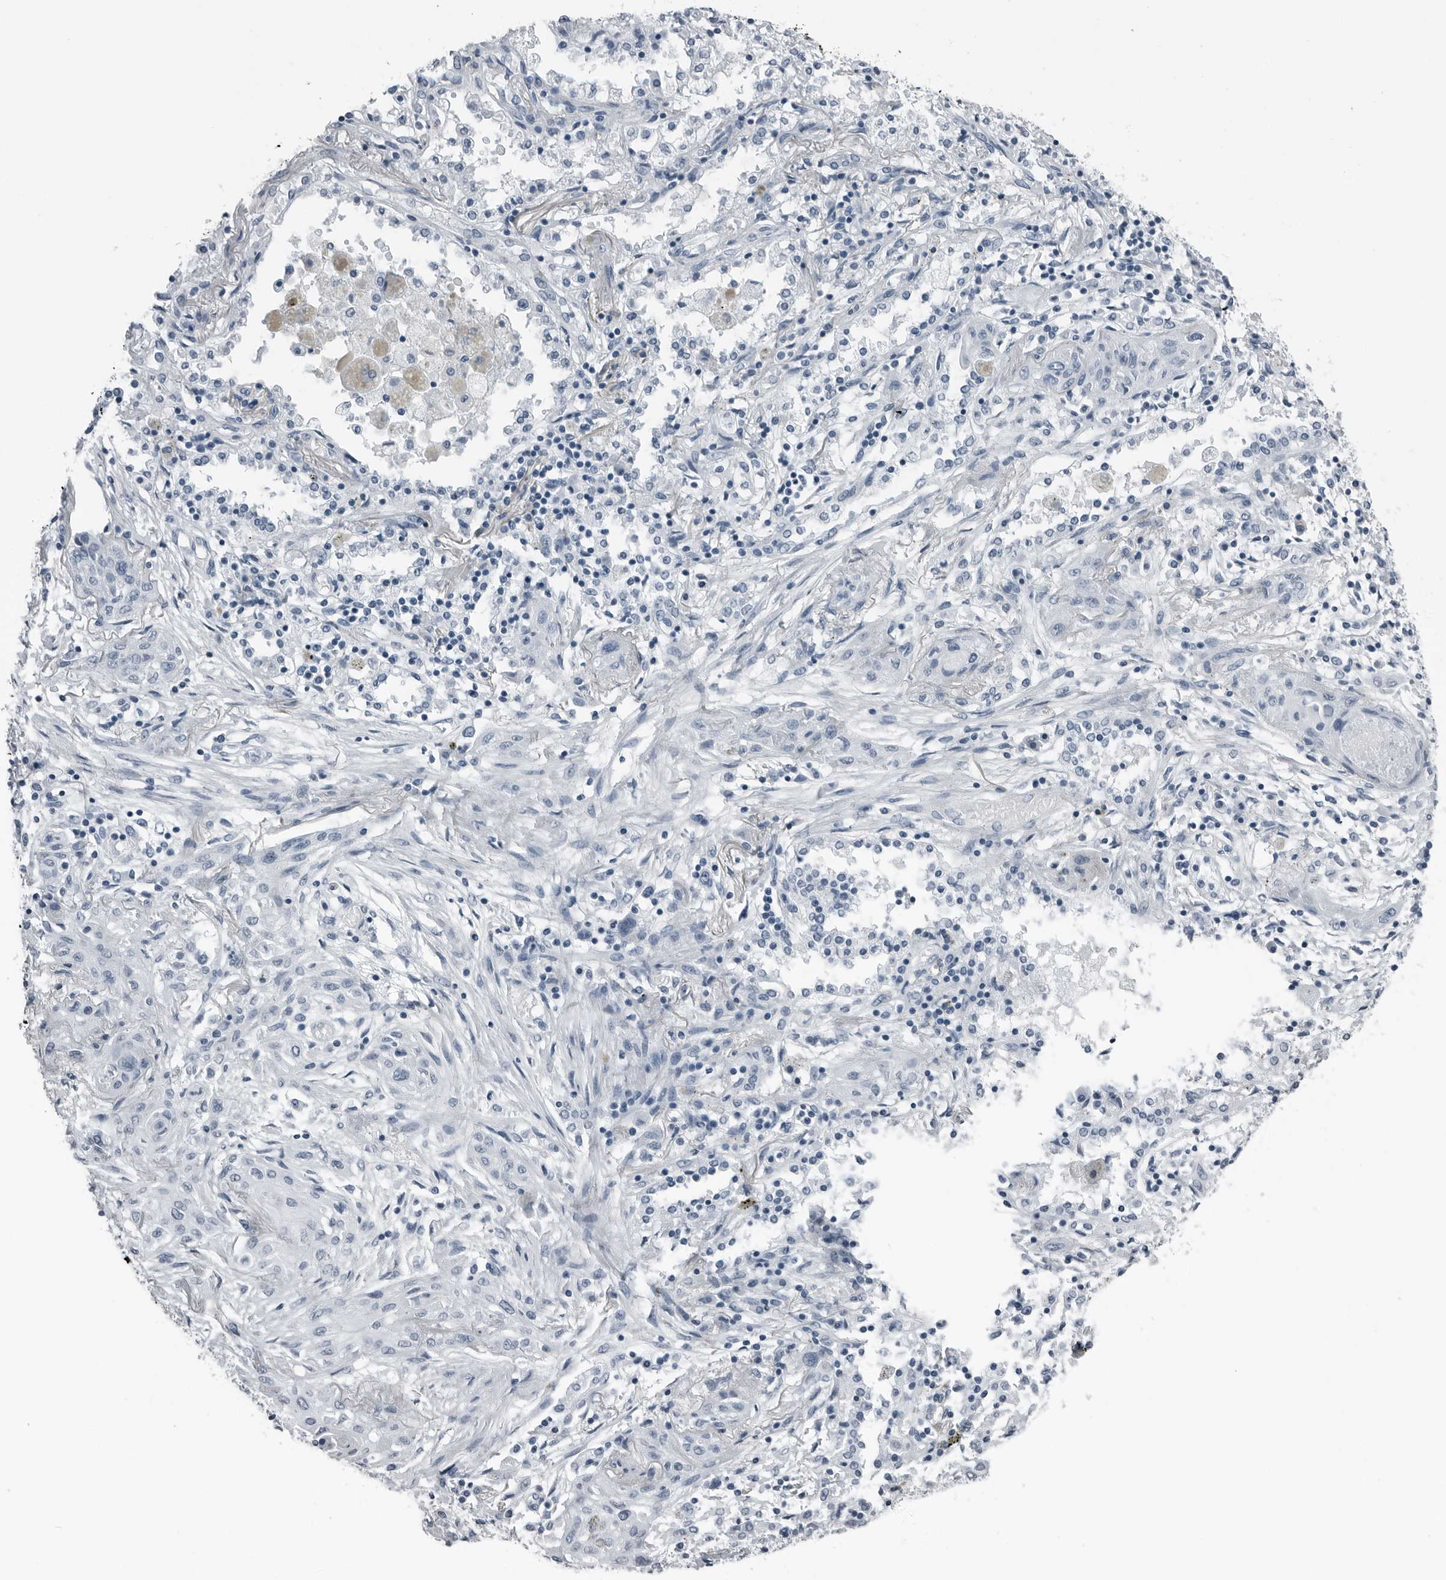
{"staining": {"intensity": "negative", "quantity": "none", "location": "none"}, "tissue": "lung cancer", "cell_type": "Tumor cells", "image_type": "cancer", "snomed": [{"axis": "morphology", "description": "Squamous cell carcinoma, NOS"}, {"axis": "topography", "description": "Lung"}], "caption": "High power microscopy image of an IHC photomicrograph of lung cancer (squamous cell carcinoma), revealing no significant expression in tumor cells.", "gene": "PRSS1", "patient": {"sex": "female", "age": 47}}